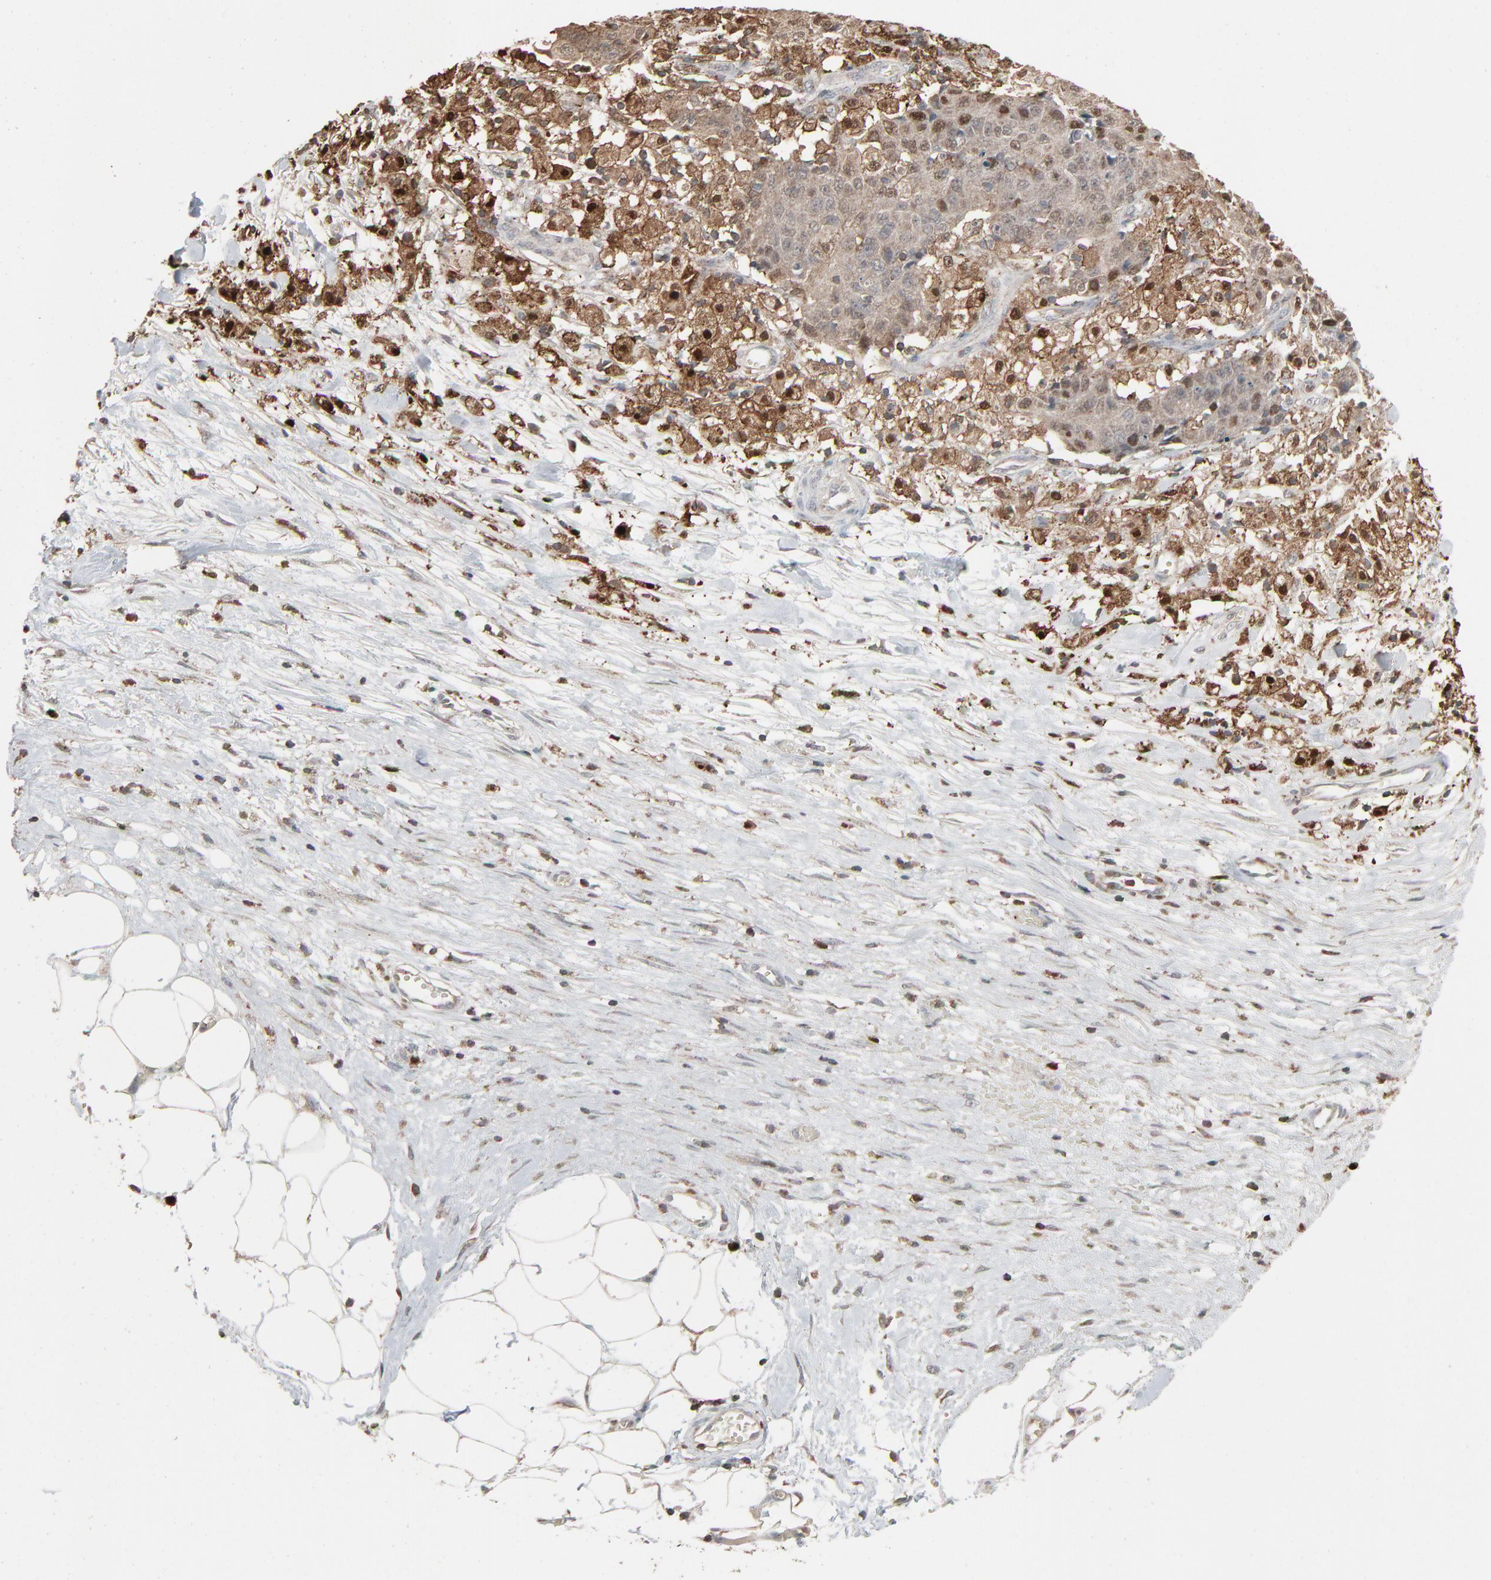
{"staining": {"intensity": "moderate", "quantity": ">75%", "location": "cytoplasmic/membranous,nuclear"}, "tissue": "ovarian cancer", "cell_type": "Tumor cells", "image_type": "cancer", "snomed": [{"axis": "morphology", "description": "Carcinoma, endometroid"}, {"axis": "topography", "description": "Ovary"}], "caption": "A medium amount of moderate cytoplasmic/membranous and nuclear staining is identified in approximately >75% of tumor cells in ovarian endometroid carcinoma tissue.", "gene": "DOCK8", "patient": {"sex": "female", "age": 42}}